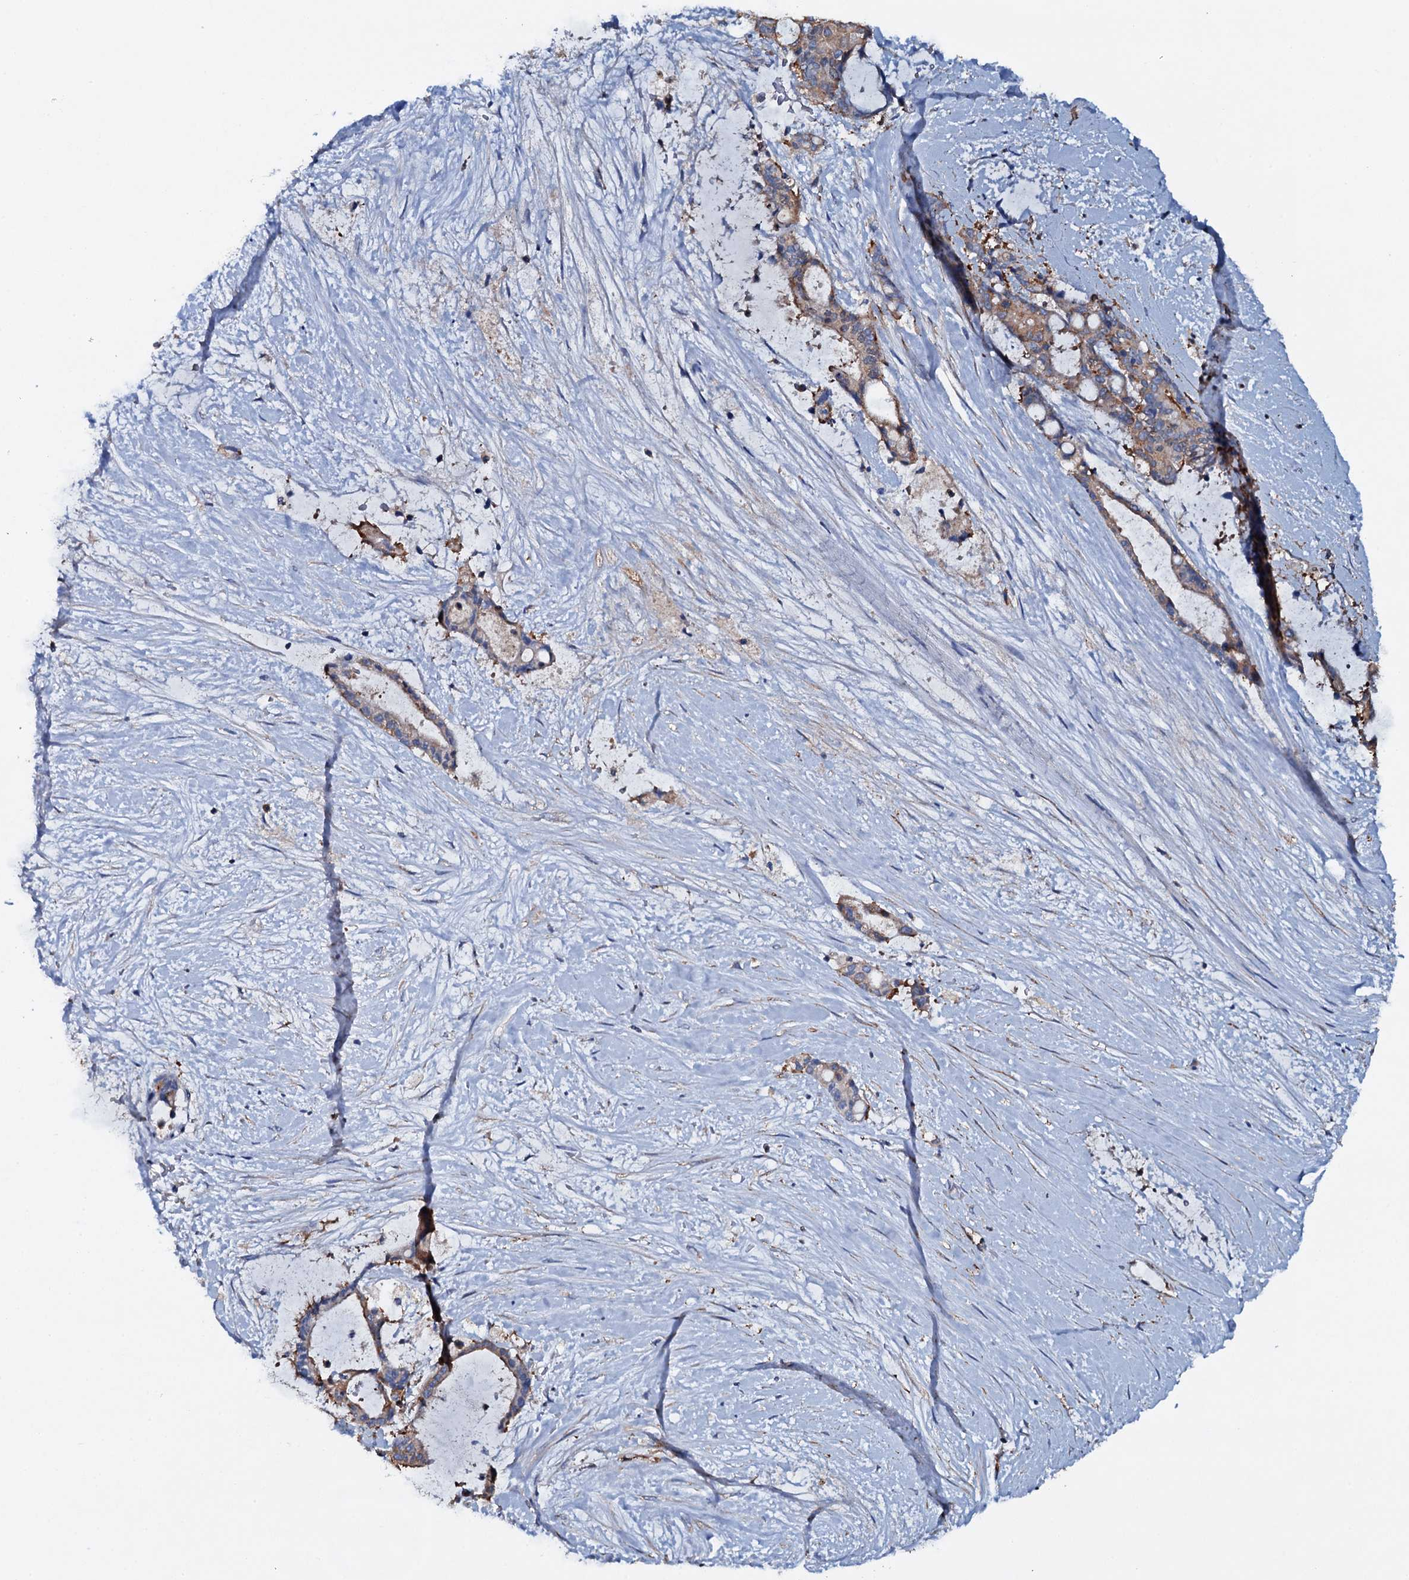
{"staining": {"intensity": "weak", "quantity": "25%-75%", "location": "cytoplasmic/membranous"}, "tissue": "liver cancer", "cell_type": "Tumor cells", "image_type": "cancer", "snomed": [{"axis": "morphology", "description": "Normal tissue, NOS"}, {"axis": "morphology", "description": "Cholangiocarcinoma"}, {"axis": "topography", "description": "Liver"}, {"axis": "topography", "description": "Peripheral nerve tissue"}], "caption": "Immunohistochemistry (IHC) staining of liver cancer (cholangiocarcinoma), which reveals low levels of weak cytoplasmic/membranous expression in about 25%-75% of tumor cells indicating weak cytoplasmic/membranous protein staining. The staining was performed using DAB (3,3'-diaminobenzidine) (brown) for protein detection and nuclei were counterstained in hematoxylin (blue).", "gene": "MS4A4E", "patient": {"sex": "female", "age": 73}}